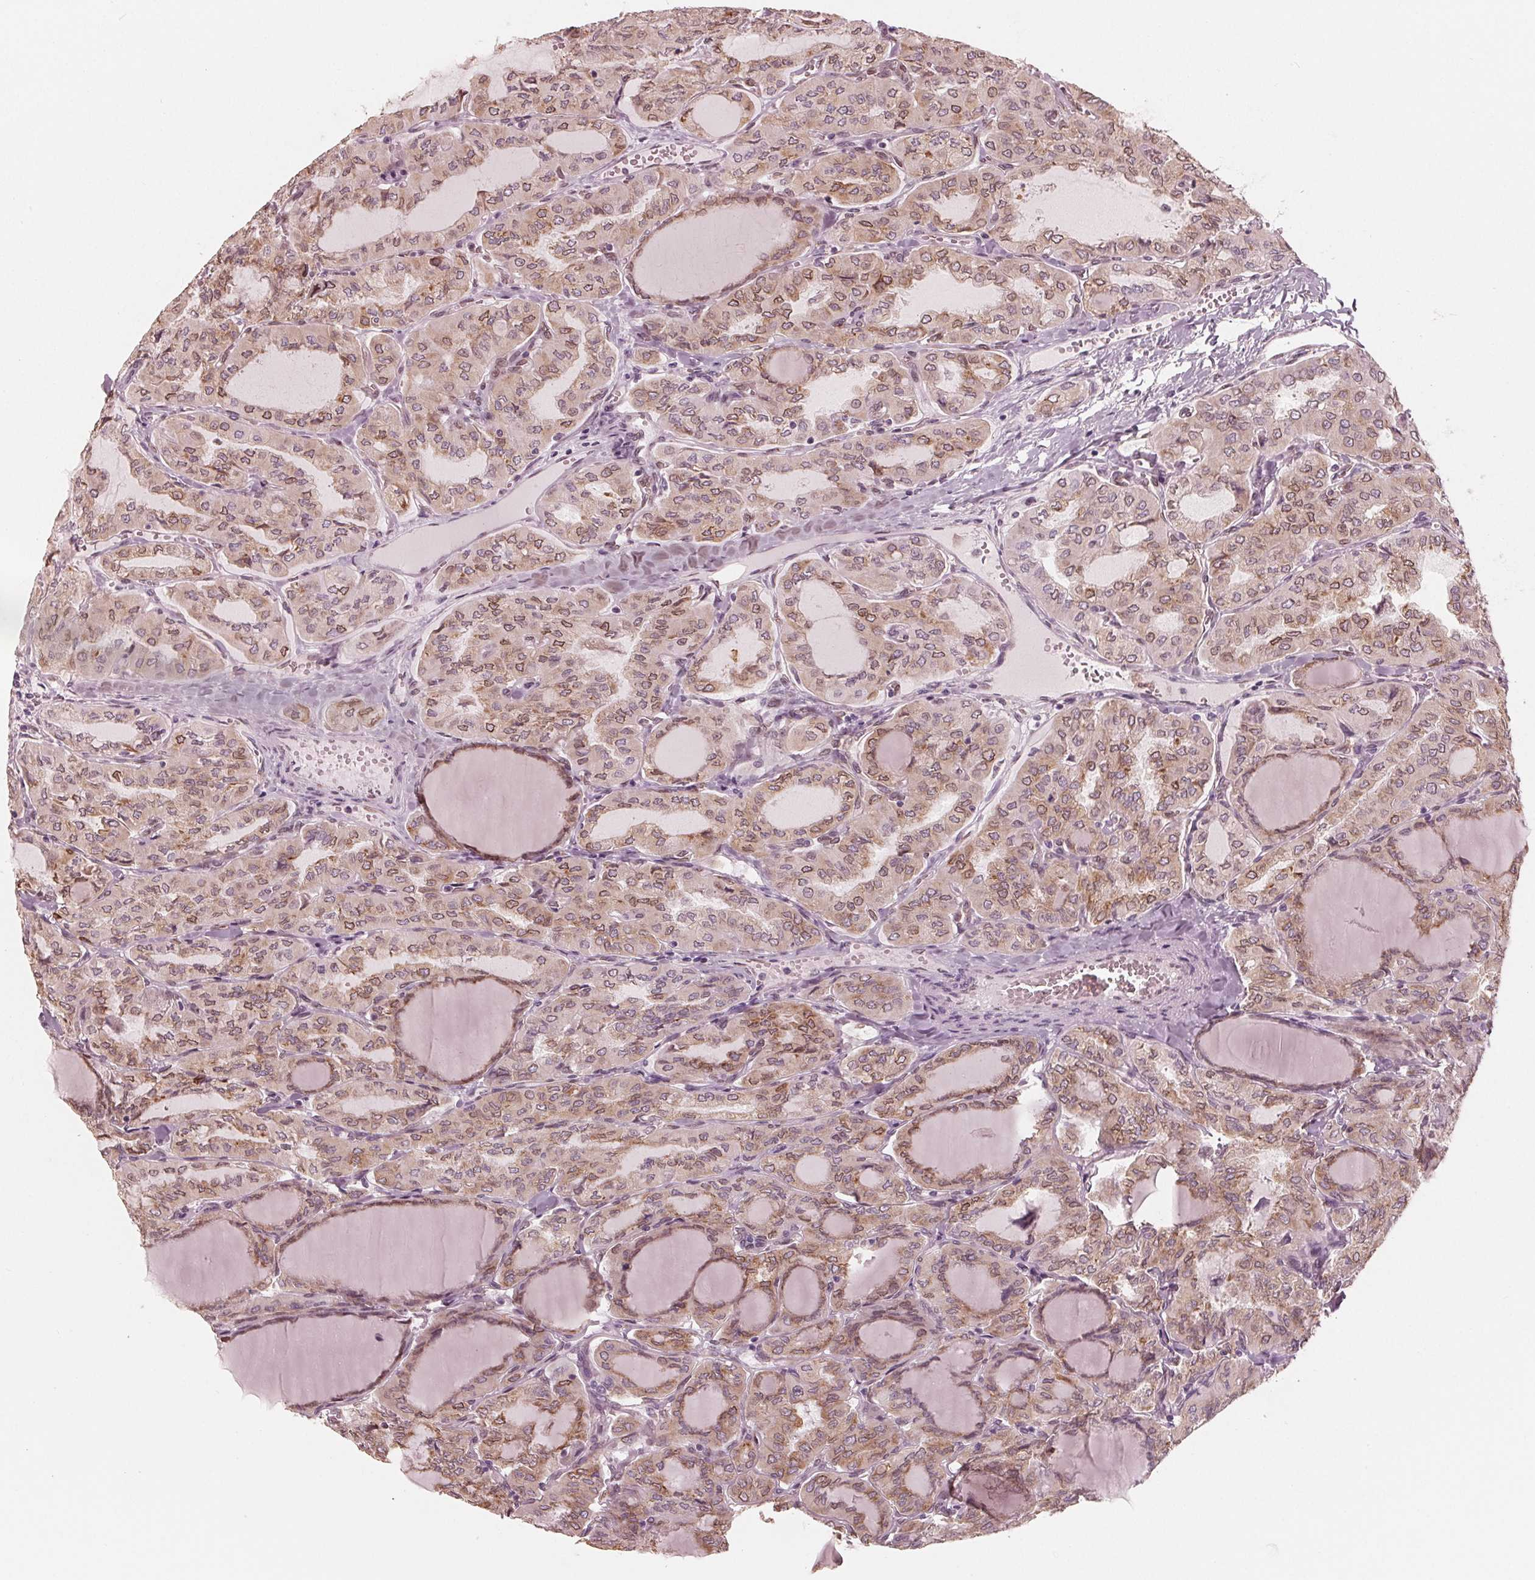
{"staining": {"intensity": "moderate", "quantity": ">75%", "location": "cytoplasmic/membranous"}, "tissue": "thyroid cancer", "cell_type": "Tumor cells", "image_type": "cancer", "snomed": [{"axis": "morphology", "description": "Papillary adenocarcinoma, NOS"}, {"axis": "topography", "description": "Thyroid gland"}], "caption": "Immunohistochemical staining of human thyroid cancer (papillary adenocarcinoma) shows medium levels of moderate cytoplasmic/membranous protein positivity in approximately >75% of tumor cells. Nuclei are stained in blue.", "gene": "IKBIP", "patient": {"sex": "male", "age": 20}}